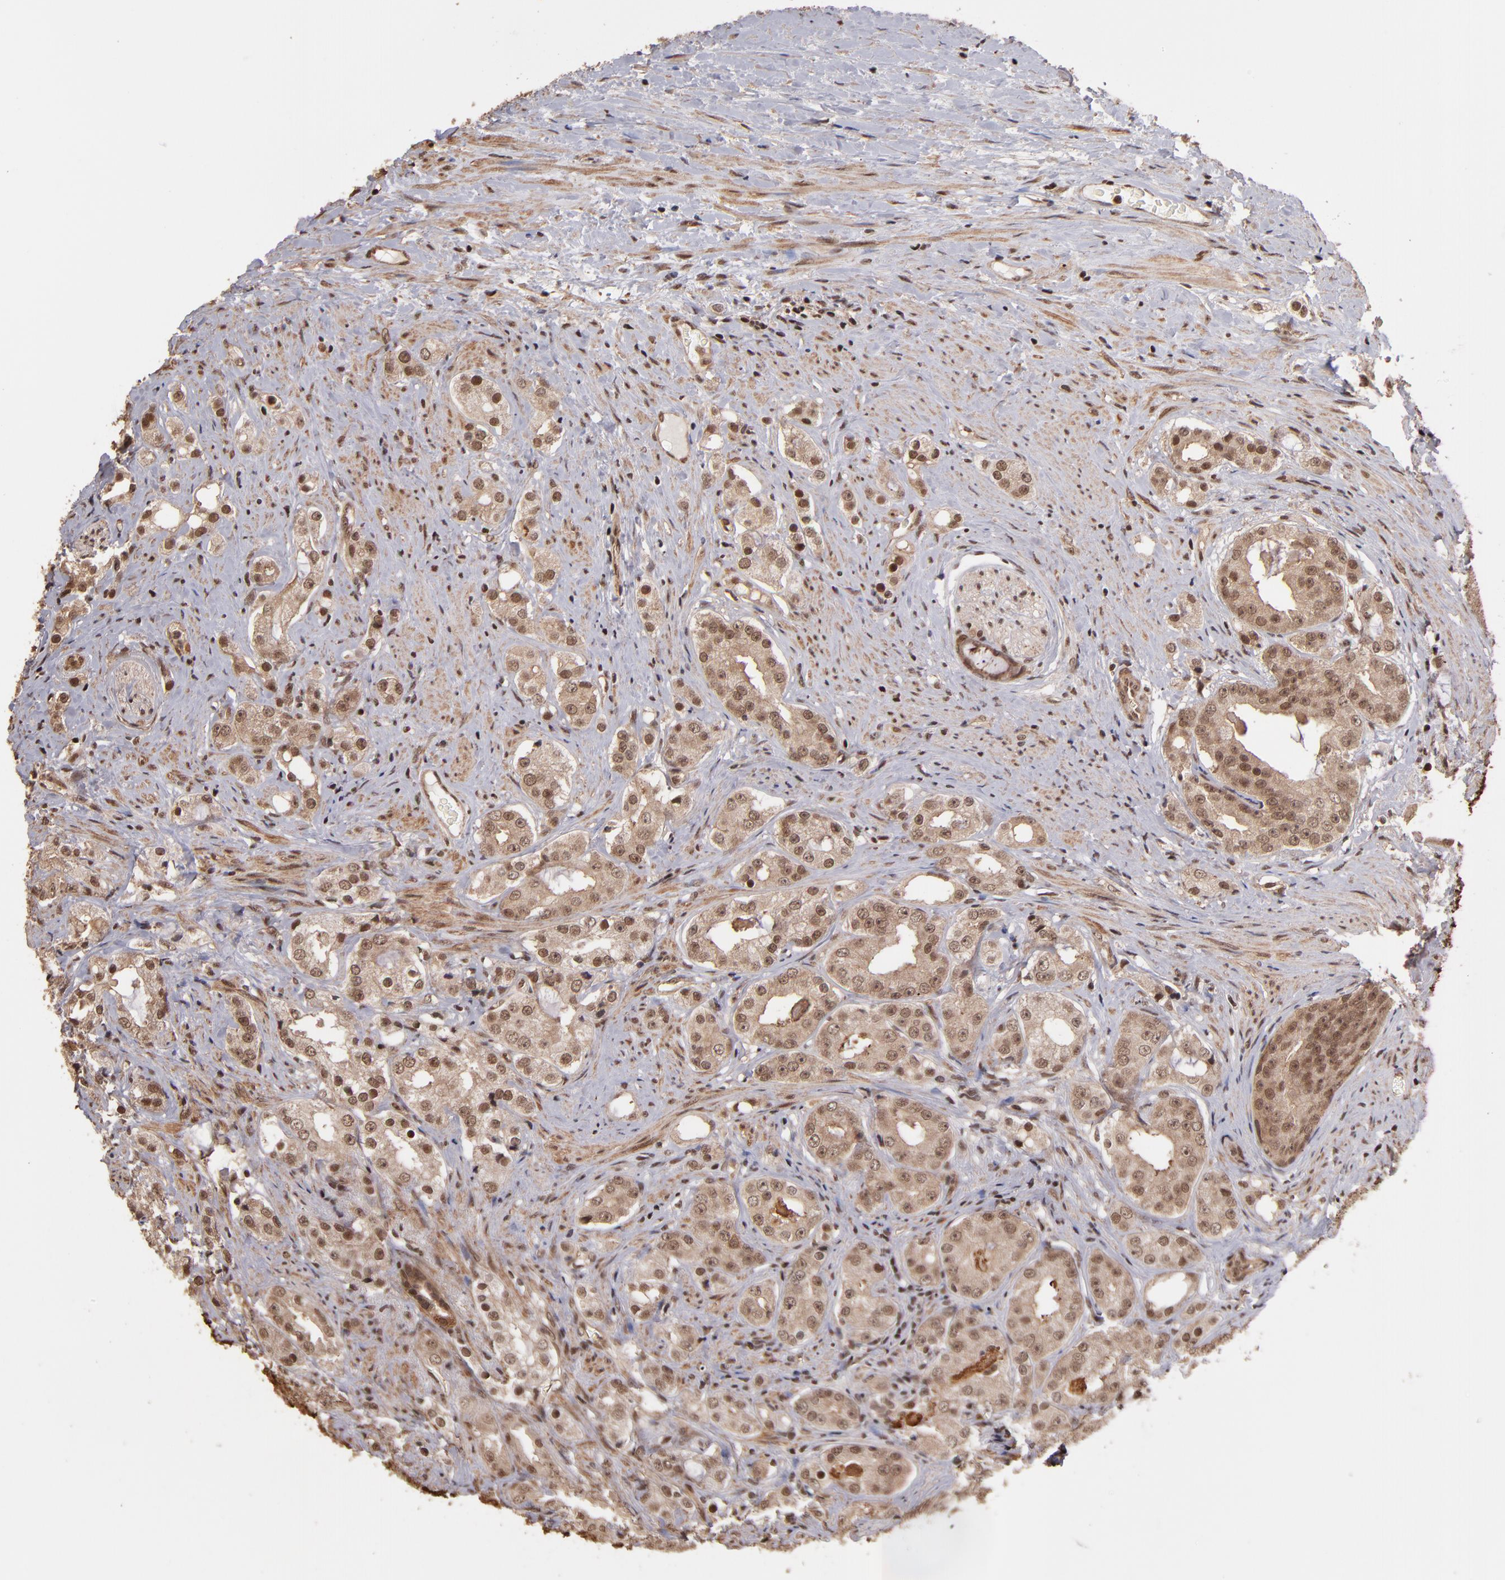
{"staining": {"intensity": "moderate", "quantity": "25%-75%", "location": "cytoplasmic/membranous,nuclear"}, "tissue": "prostate cancer", "cell_type": "Tumor cells", "image_type": "cancer", "snomed": [{"axis": "morphology", "description": "Adenocarcinoma, High grade"}, {"axis": "topography", "description": "Prostate"}], "caption": "Approximately 25%-75% of tumor cells in prostate cancer (high-grade adenocarcinoma) exhibit moderate cytoplasmic/membranous and nuclear protein staining as visualized by brown immunohistochemical staining.", "gene": "TERF2", "patient": {"sex": "male", "age": 68}}